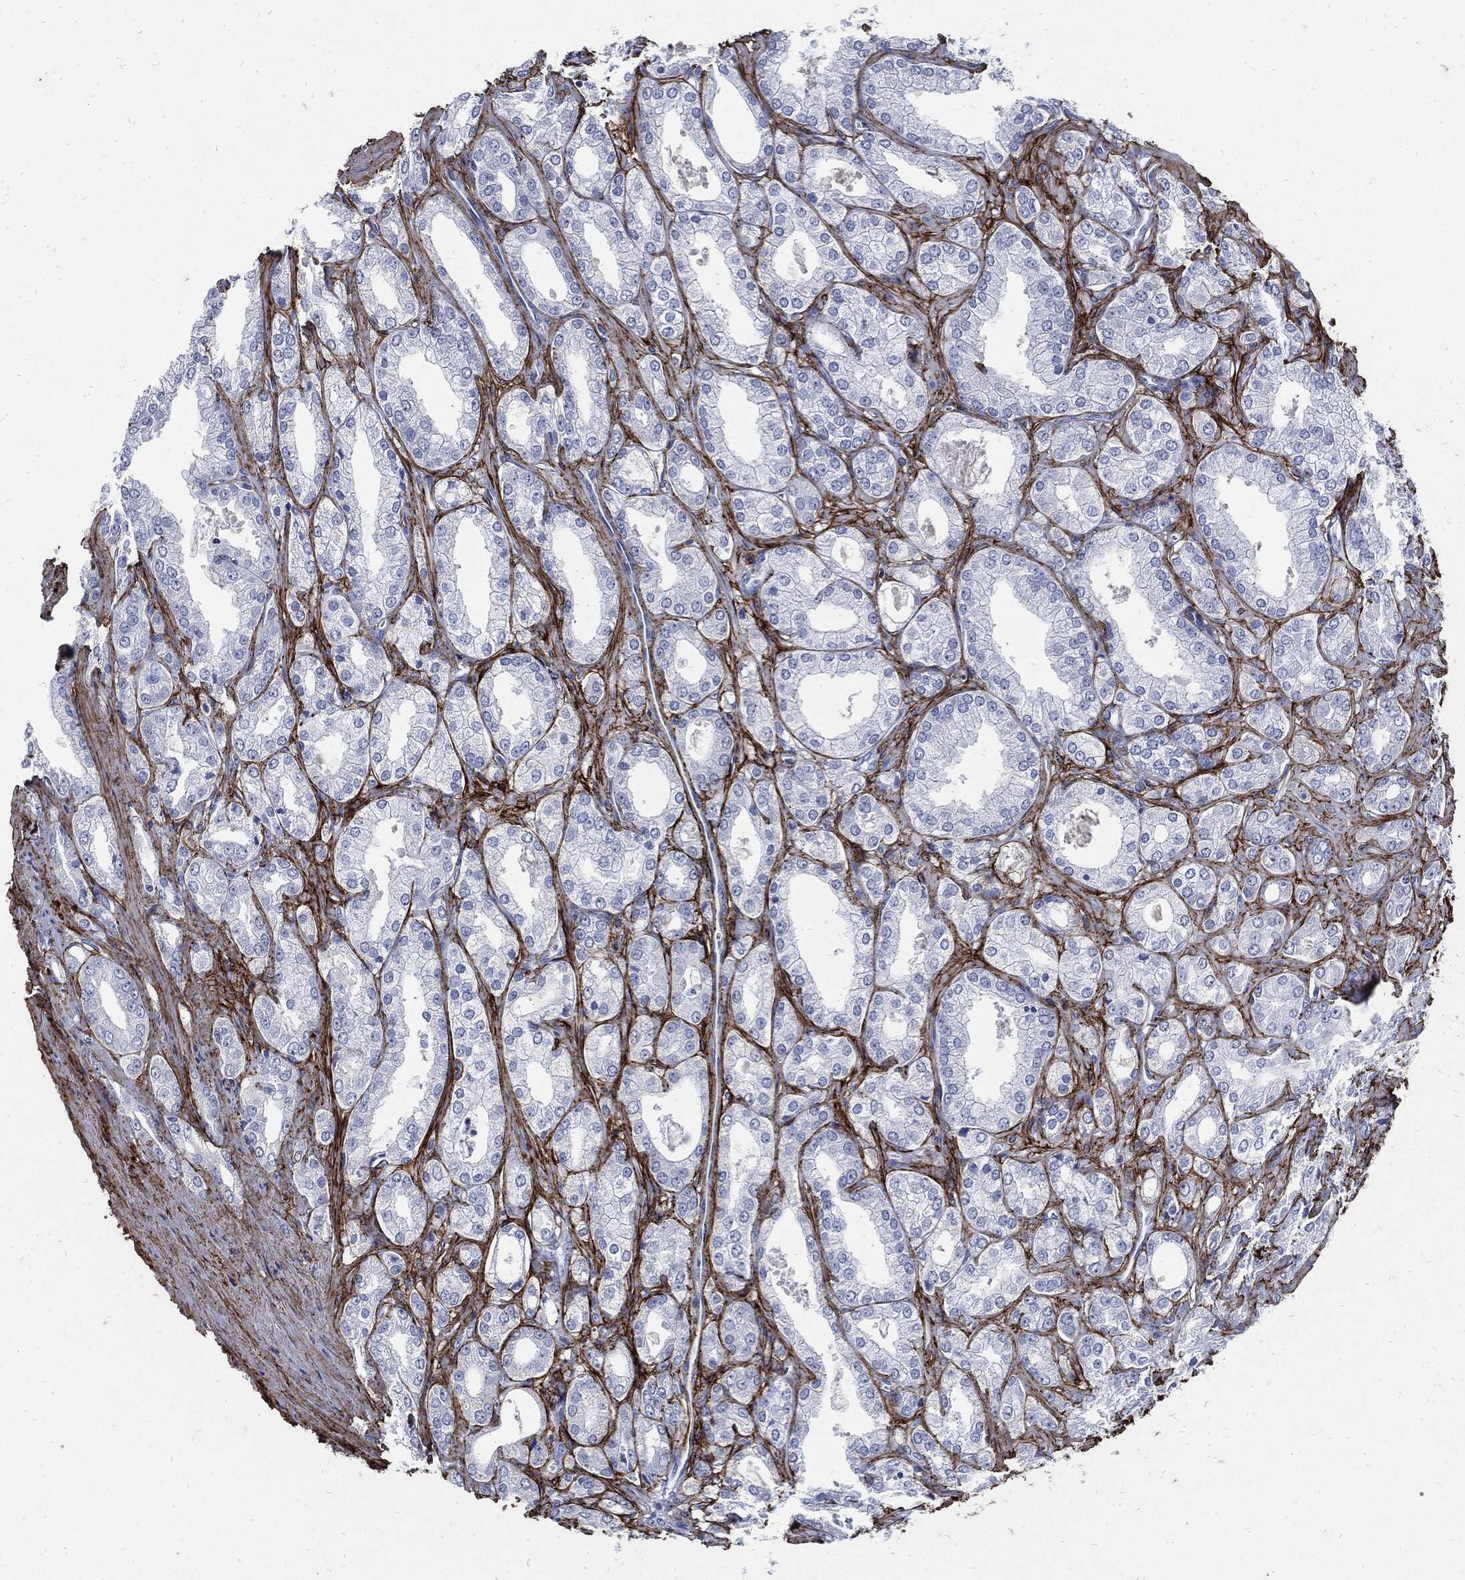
{"staining": {"intensity": "negative", "quantity": "none", "location": "none"}, "tissue": "prostate cancer", "cell_type": "Tumor cells", "image_type": "cancer", "snomed": [{"axis": "morphology", "description": "Adenocarcinoma, NOS"}, {"axis": "morphology", "description": "Adenocarcinoma, High grade"}, {"axis": "topography", "description": "Prostate"}], "caption": "Photomicrograph shows no significant protein positivity in tumor cells of adenocarcinoma (prostate).", "gene": "FBN1", "patient": {"sex": "male", "age": 70}}